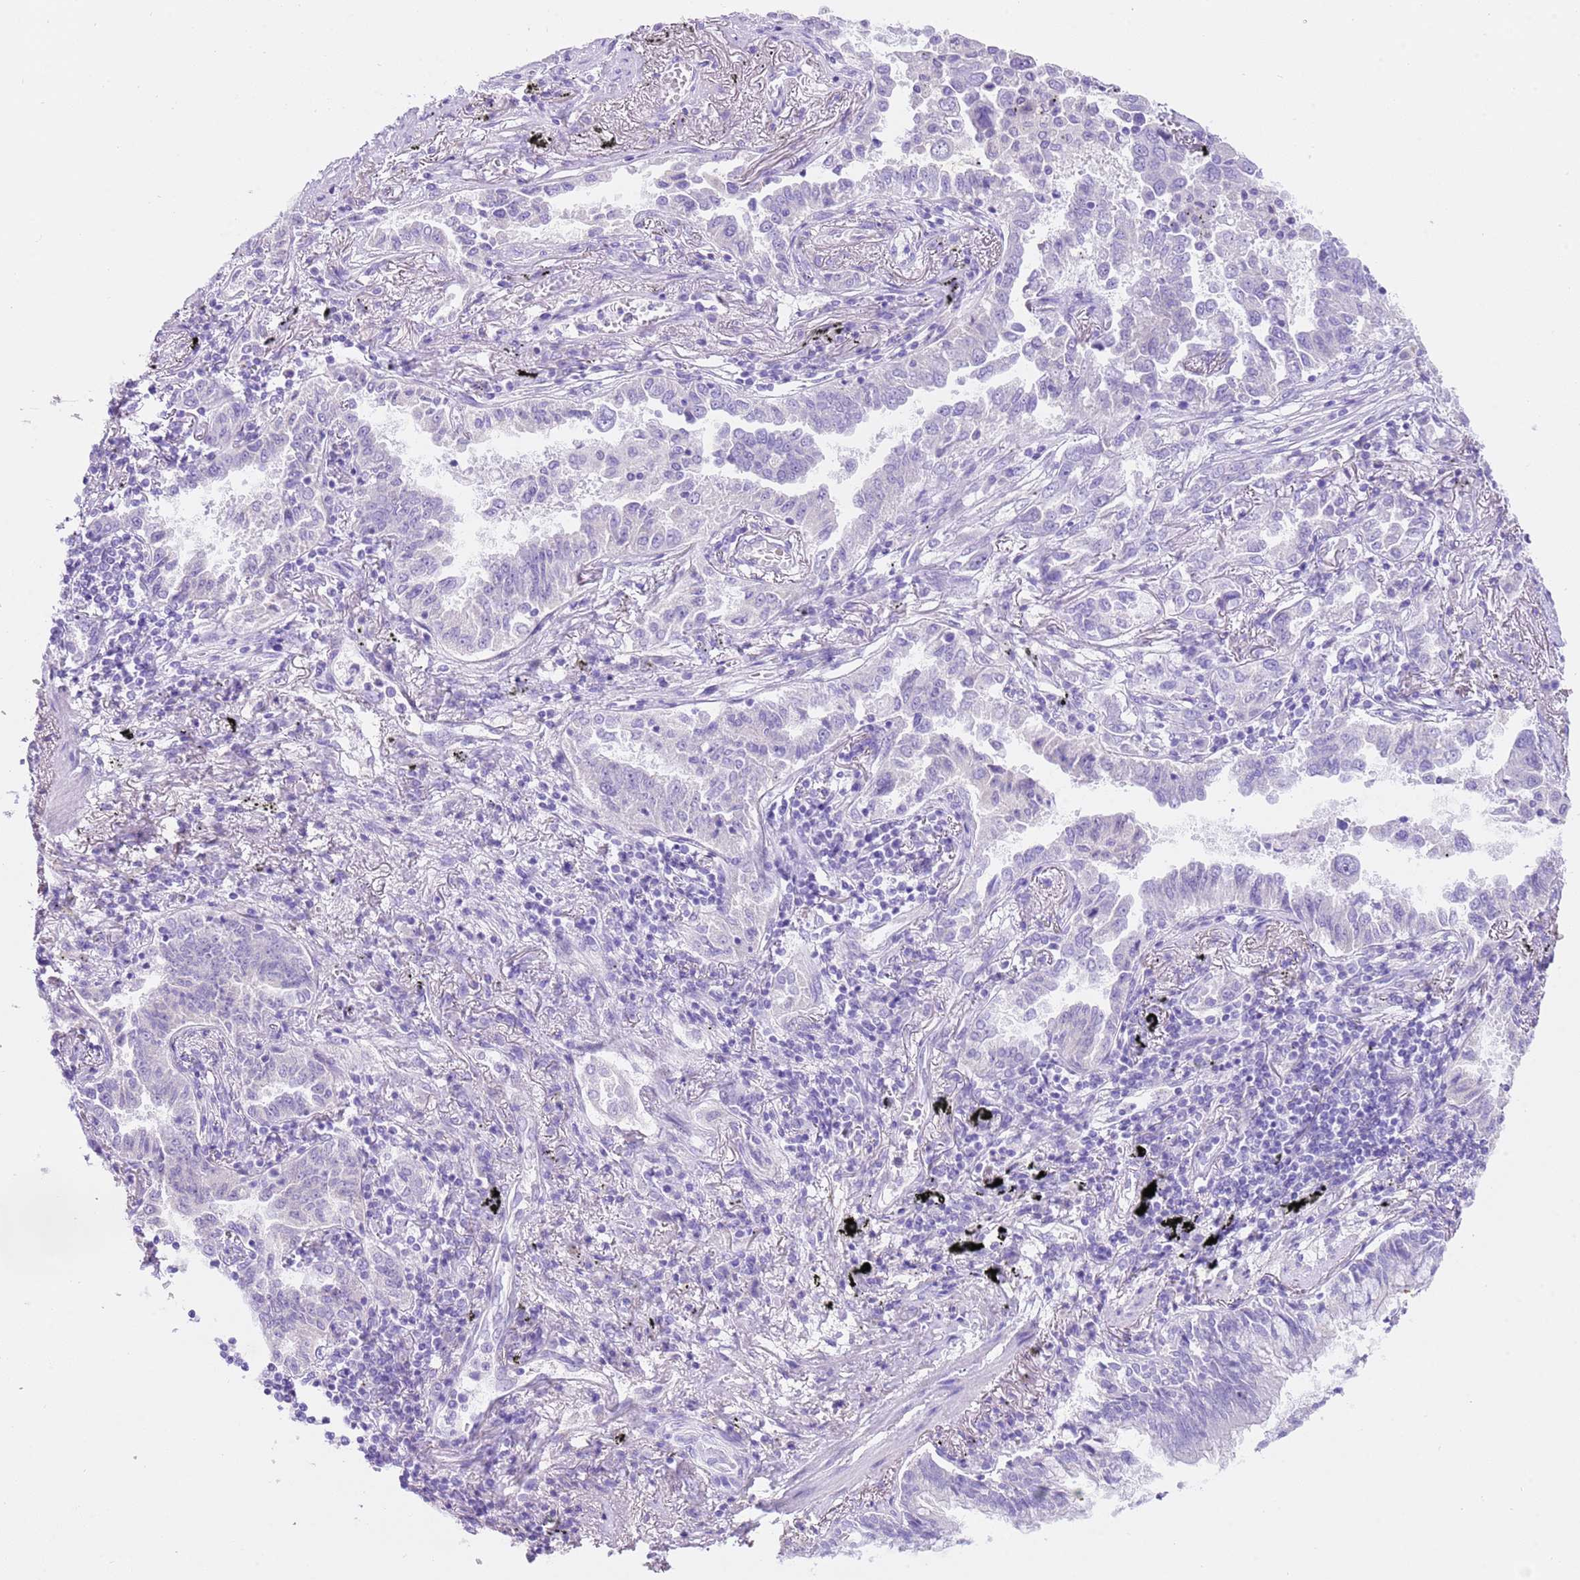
{"staining": {"intensity": "negative", "quantity": "none", "location": "none"}, "tissue": "lung cancer", "cell_type": "Tumor cells", "image_type": "cancer", "snomed": [{"axis": "morphology", "description": "Adenocarcinoma, NOS"}, {"axis": "topography", "description": "Lung"}], "caption": "Tumor cells are negative for protein expression in human lung cancer. (Stains: DAB immunohistochemistry with hematoxylin counter stain, Microscopy: brightfield microscopy at high magnification).", "gene": "CPB1", "patient": {"sex": "male", "age": 67}}